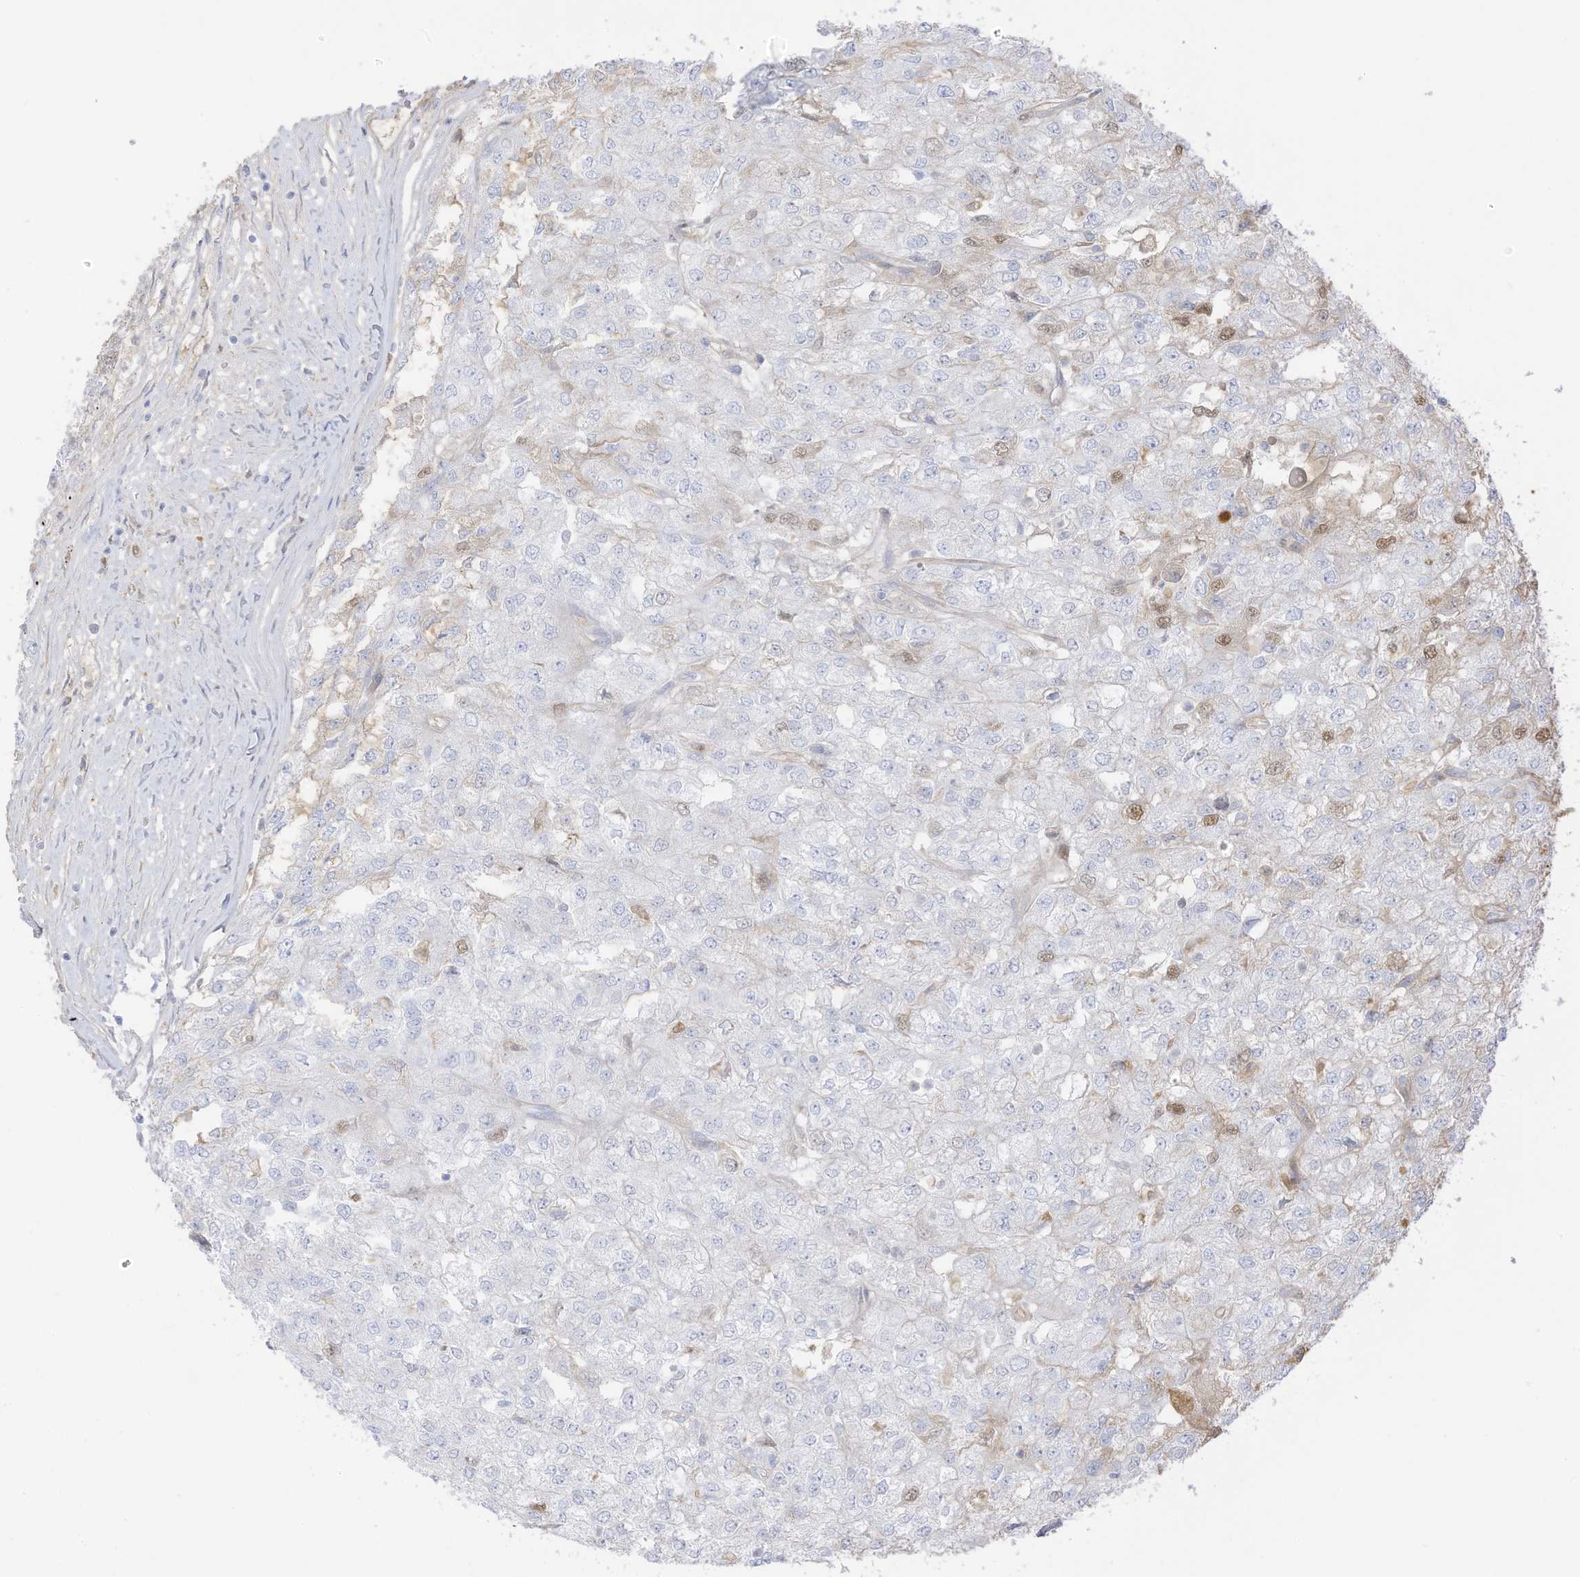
{"staining": {"intensity": "moderate", "quantity": "<25%", "location": "nuclear"}, "tissue": "renal cancer", "cell_type": "Tumor cells", "image_type": "cancer", "snomed": [{"axis": "morphology", "description": "Adenocarcinoma, NOS"}, {"axis": "topography", "description": "Kidney"}], "caption": "IHC (DAB) staining of adenocarcinoma (renal) demonstrates moderate nuclear protein expression in approximately <25% of tumor cells.", "gene": "HSD17B13", "patient": {"sex": "female", "age": 54}}